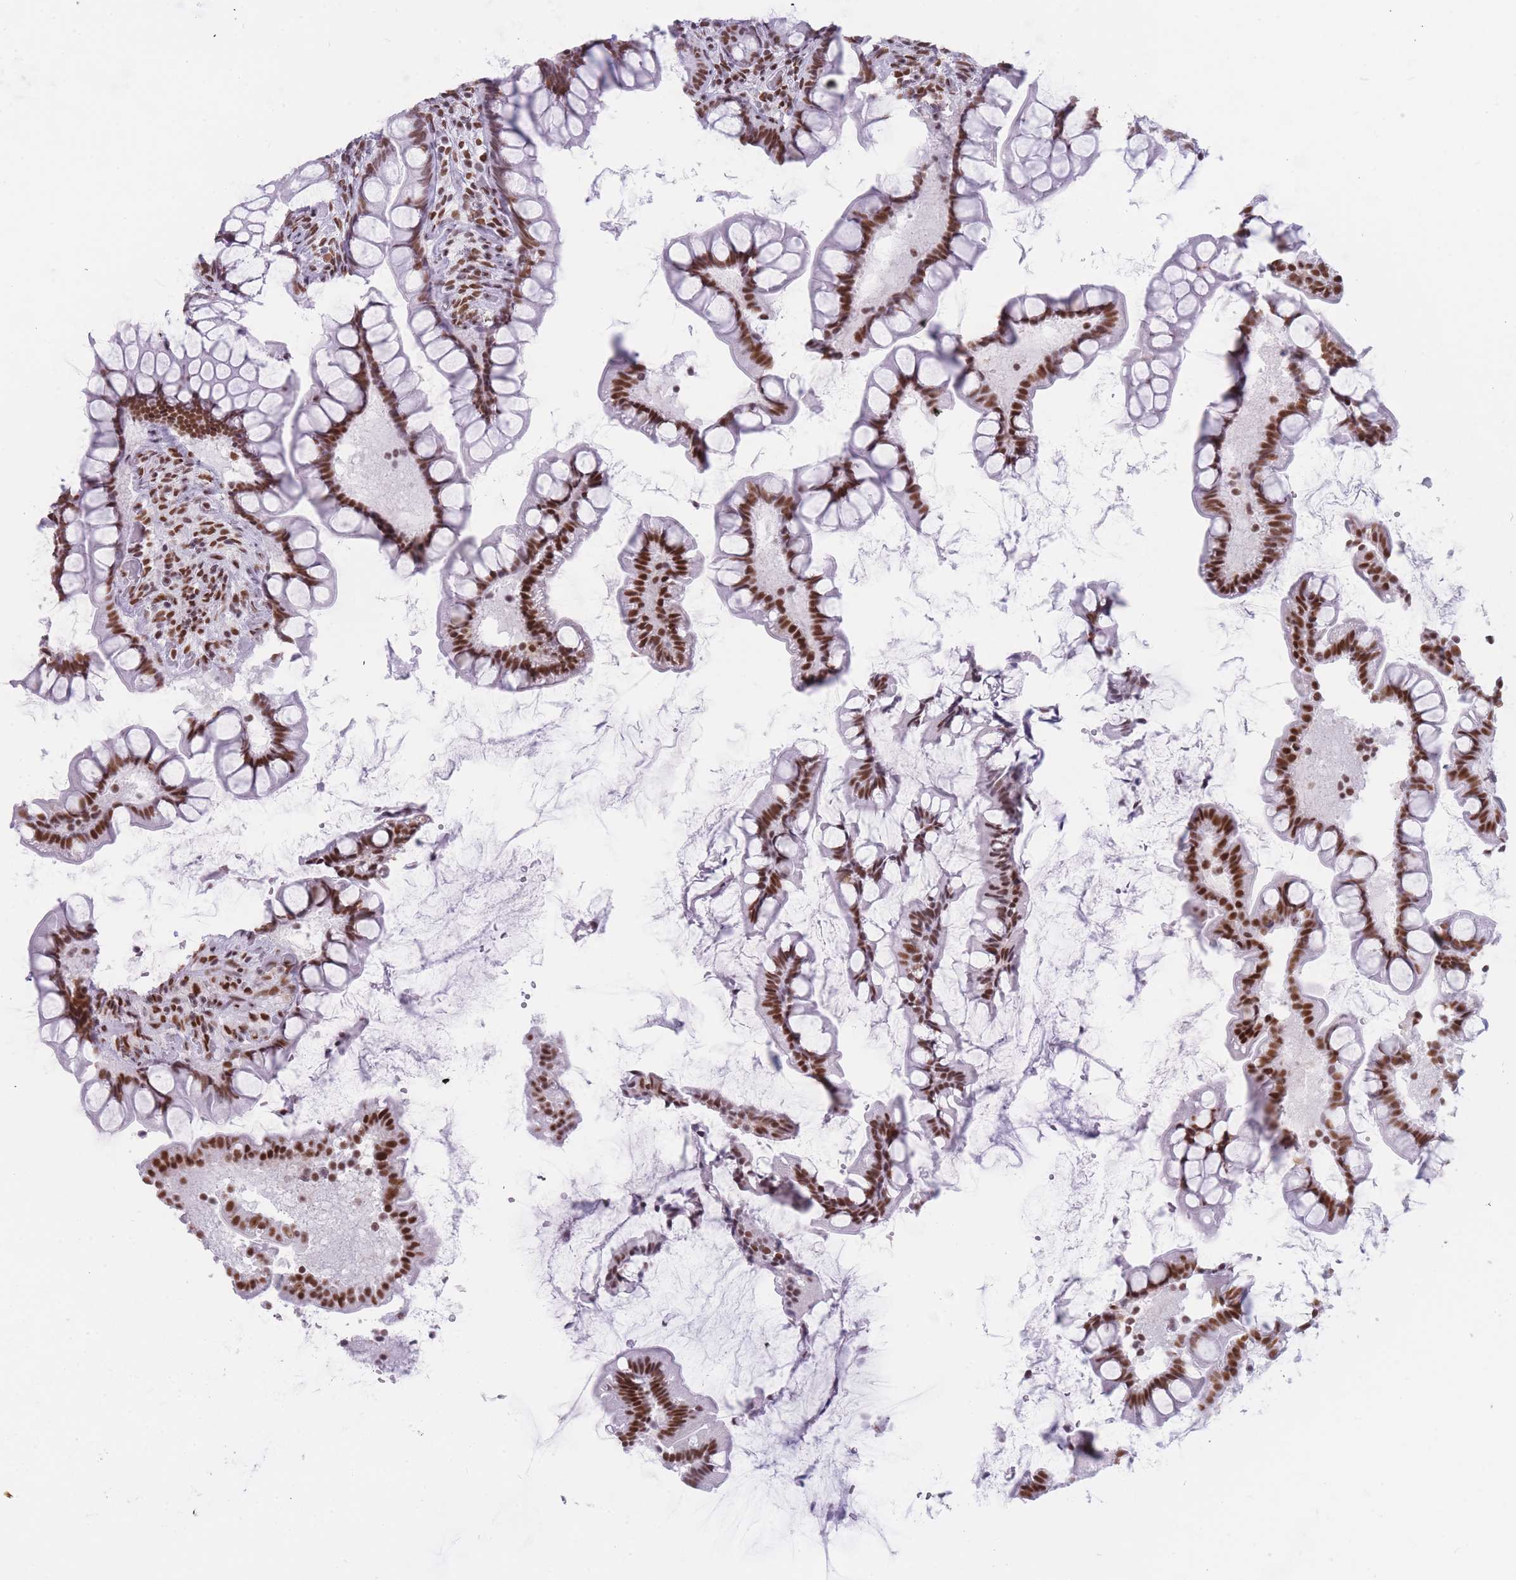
{"staining": {"intensity": "strong", "quantity": ">75%", "location": "nuclear"}, "tissue": "small intestine", "cell_type": "Glandular cells", "image_type": "normal", "snomed": [{"axis": "morphology", "description": "Normal tissue, NOS"}, {"axis": "topography", "description": "Small intestine"}], "caption": "Unremarkable small intestine was stained to show a protein in brown. There is high levels of strong nuclear positivity in approximately >75% of glandular cells. Using DAB (brown) and hematoxylin (blue) stains, captured at high magnification using brightfield microscopy.", "gene": "HNRNPUL1", "patient": {"sex": "male", "age": 70}}